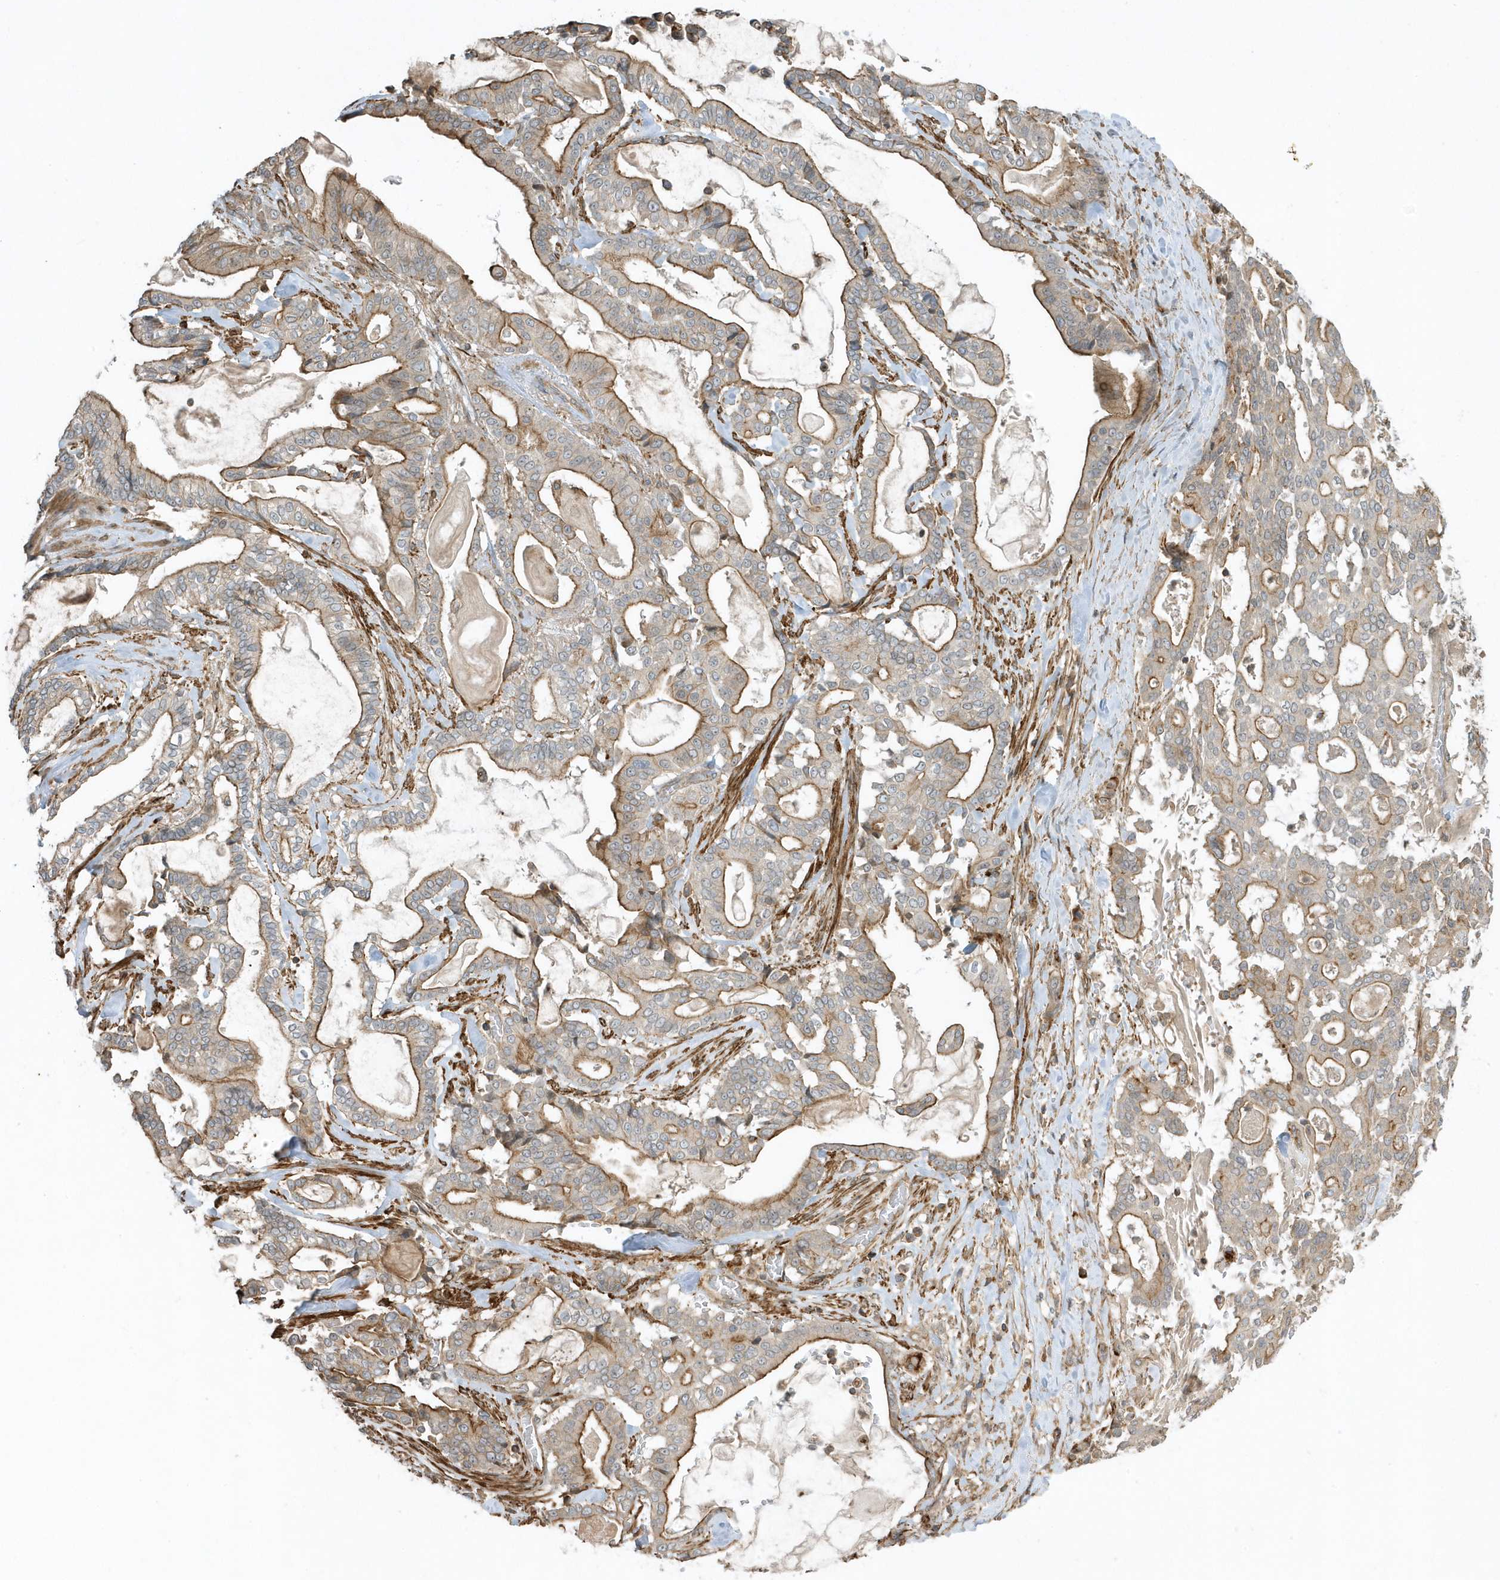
{"staining": {"intensity": "moderate", "quantity": "25%-75%", "location": "cytoplasmic/membranous"}, "tissue": "pancreatic cancer", "cell_type": "Tumor cells", "image_type": "cancer", "snomed": [{"axis": "morphology", "description": "Adenocarcinoma, NOS"}, {"axis": "topography", "description": "Pancreas"}], "caption": "Protein expression by immunohistochemistry (IHC) demonstrates moderate cytoplasmic/membranous positivity in approximately 25%-75% of tumor cells in pancreatic cancer (adenocarcinoma).", "gene": "ZBTB8A", "patient": {"sex": "male", "age": 63}}